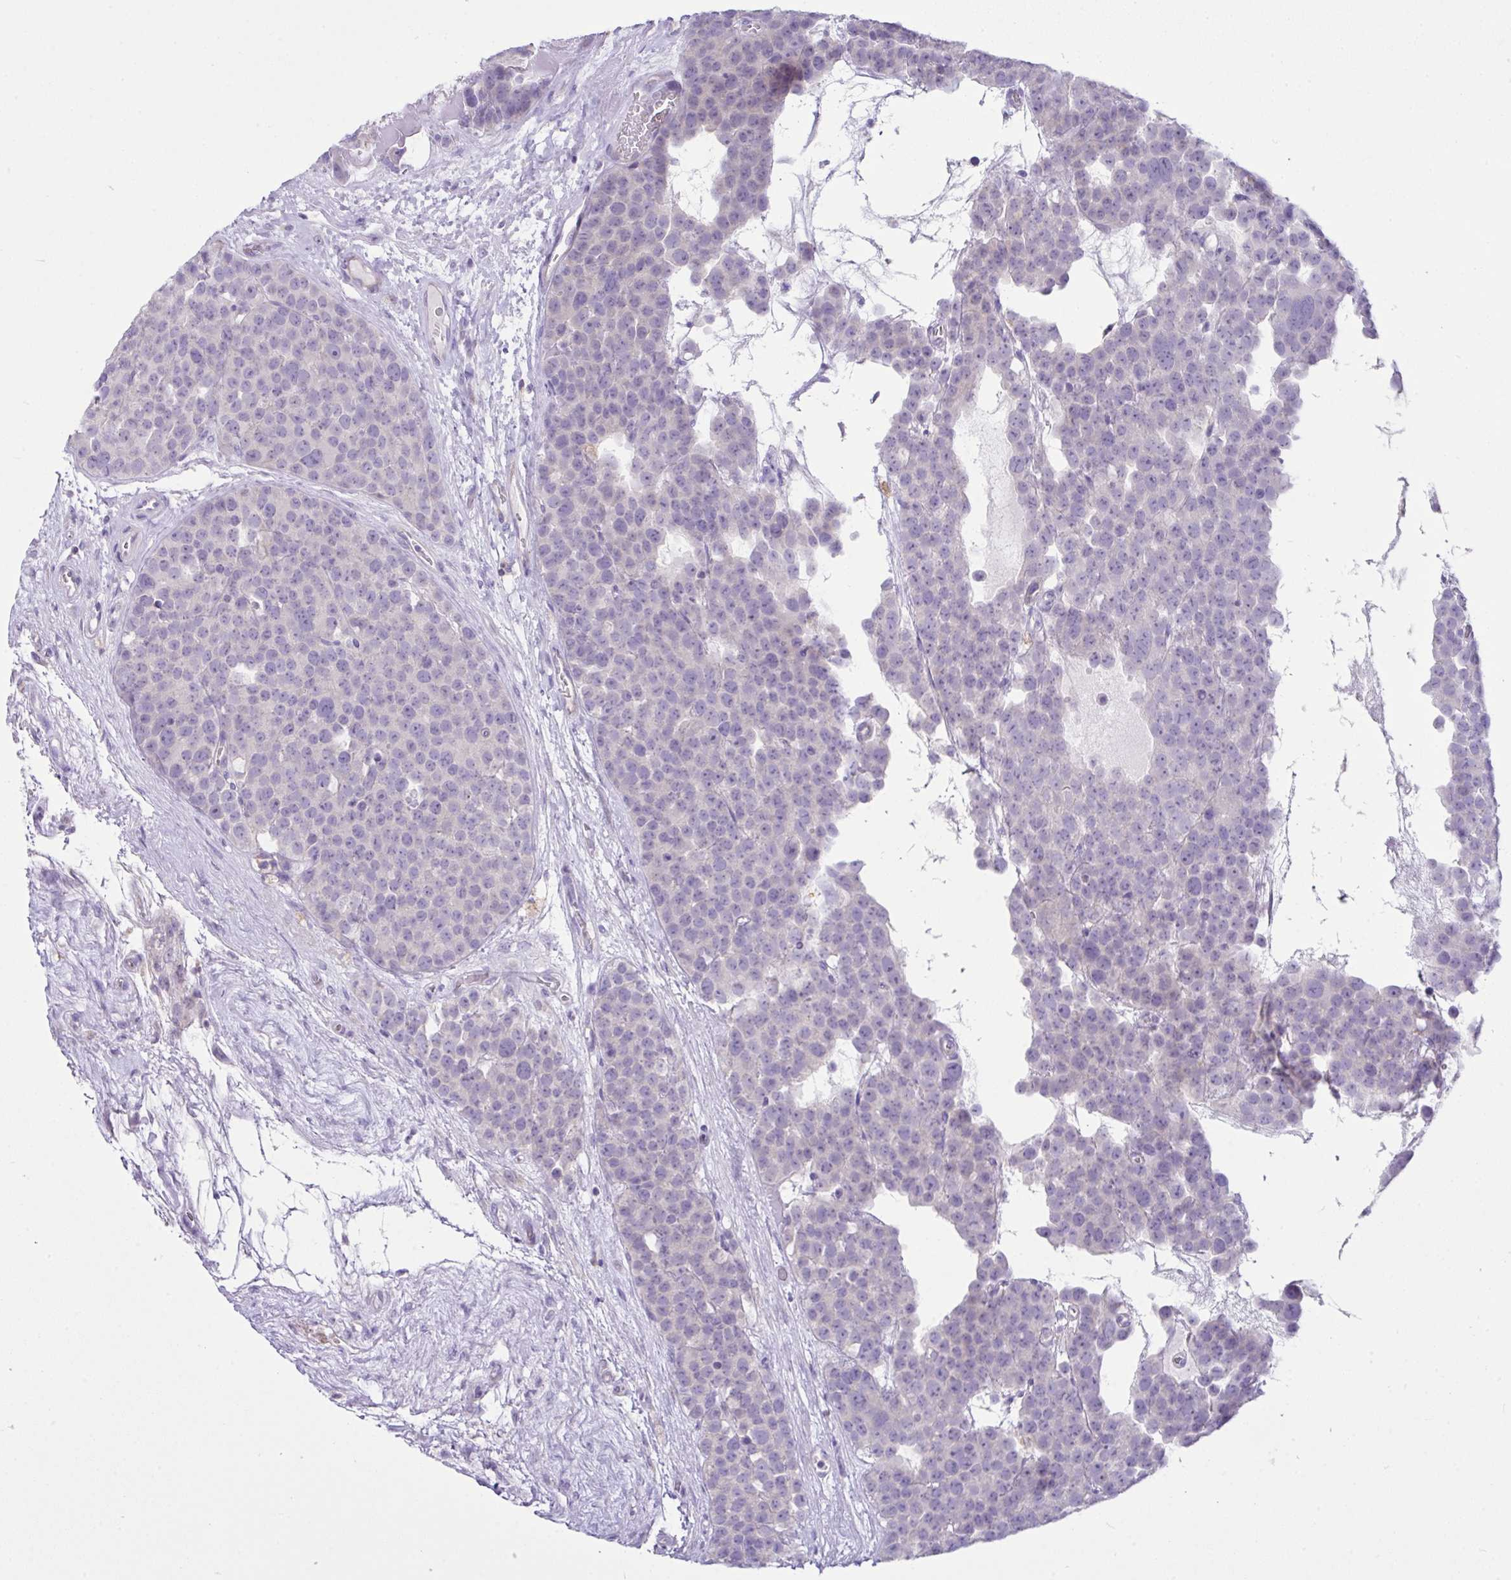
{"staining": {"intensity": "negative", "quantity": "none", "location": "none"}, "tissue": "testis cancer", "cell_type": "Tumor cells", "image_type": "cancer", "snomed": [{"axis": "morphology", "description": "Seminoma, NOS"}, {"axis": "topography", "description": "Testis"}], "caption": "Seminoma (testis) was stained to show a protein in brown. There is no significant expression in tumor cells.", "gene": "D2HGDH", "patient": {"sex": "male", "age": 71}}